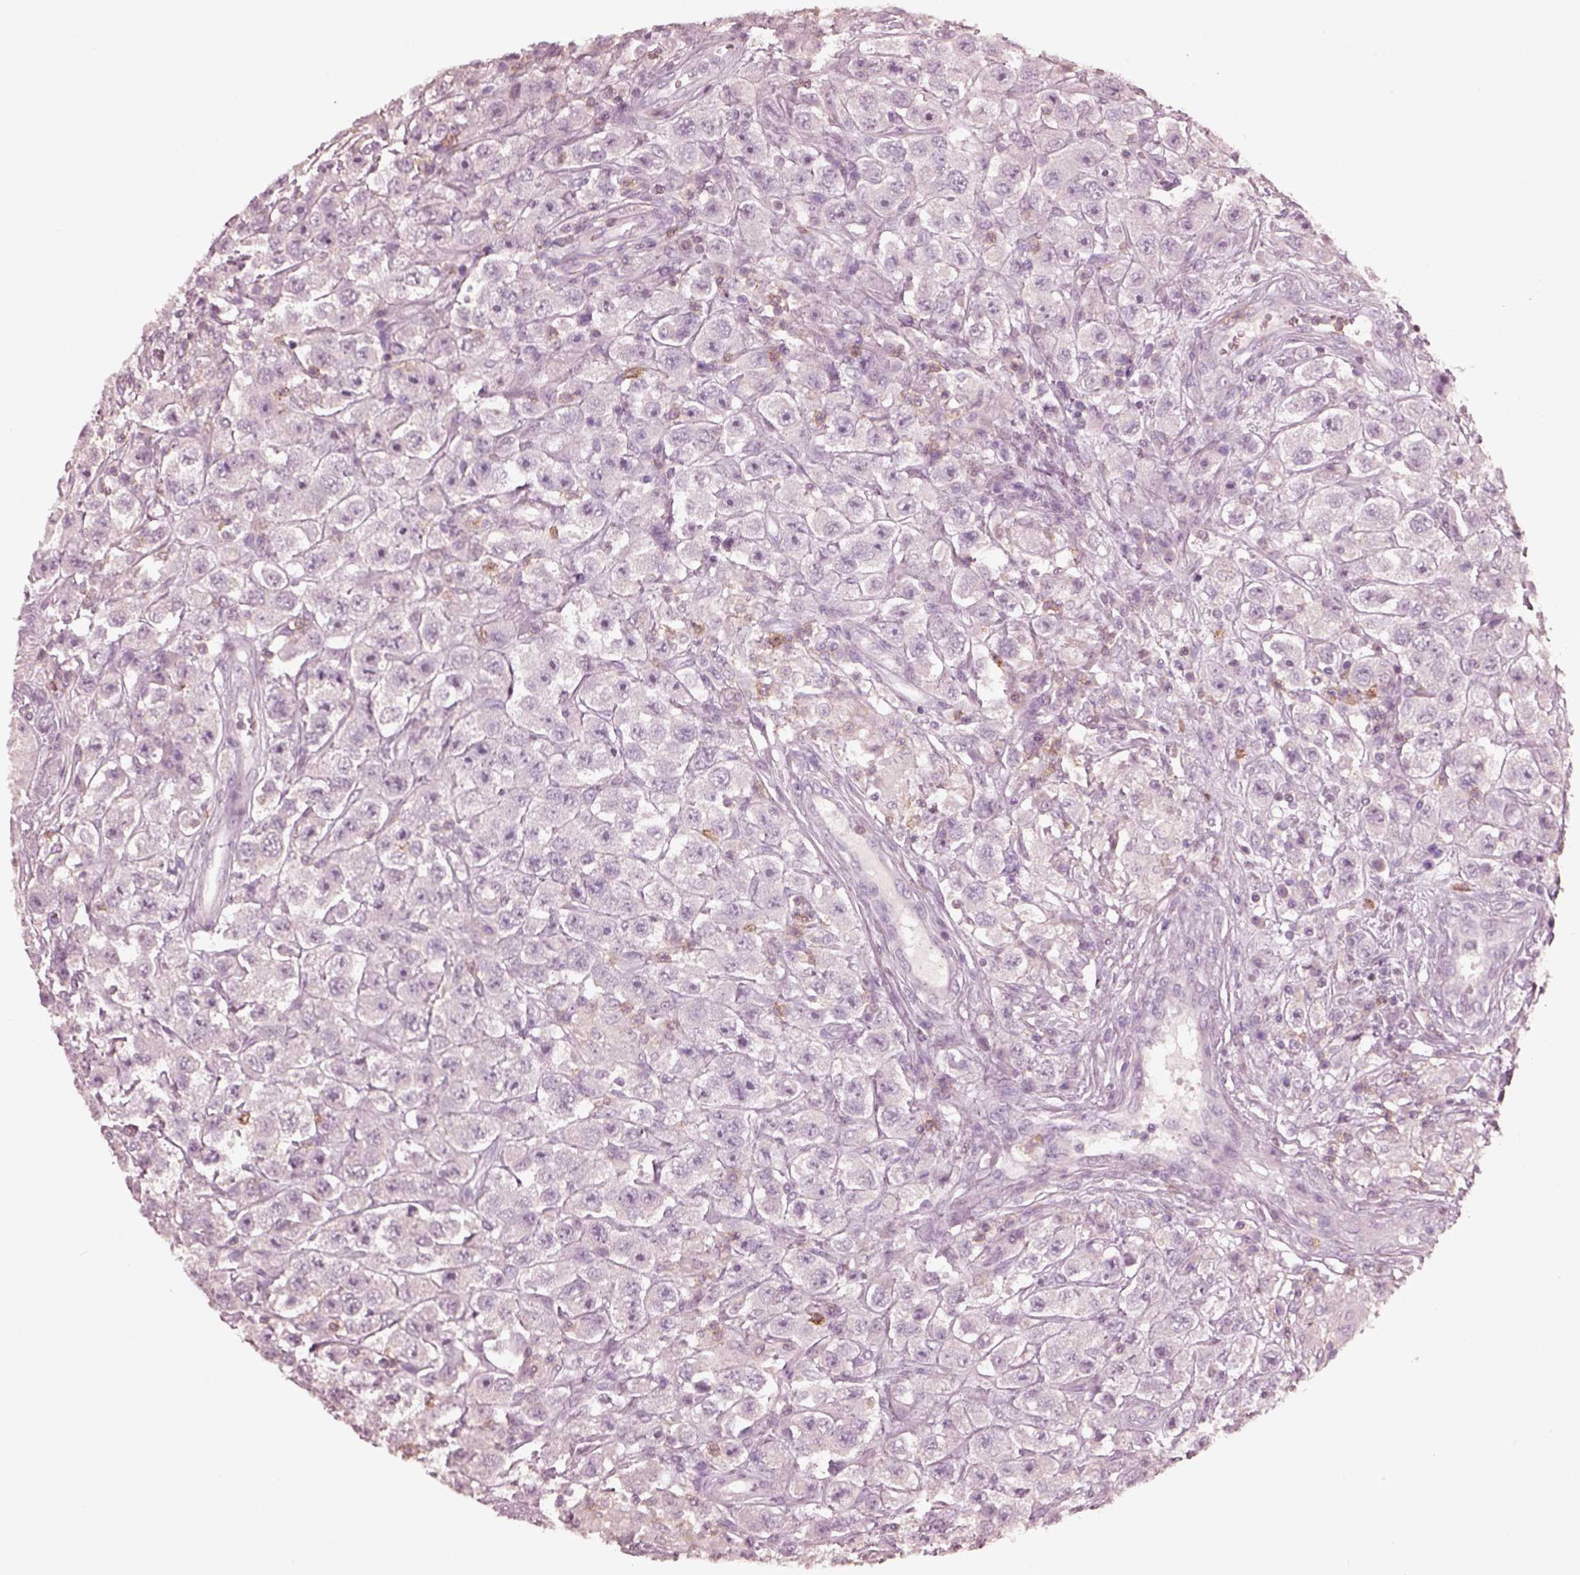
{"staining": {"intensity": "negative", "quantity": "none", "location": "none"}, "tissue": "testis cancer", "cell_type": "Tumor cells", "image_type": "cancer", "snomed": [{"axis": "morphology", "description": "Seminoma, NOS"}, {"axis": "topography", "description": "Testis"}], "caption": "This is a micrograph of immunohistochemistry (IHC) staining of testis cancer, which shows no positivity in tumor cells.", "gene": "PDCD1", "patient": {"sex": "male", "age": 45}}